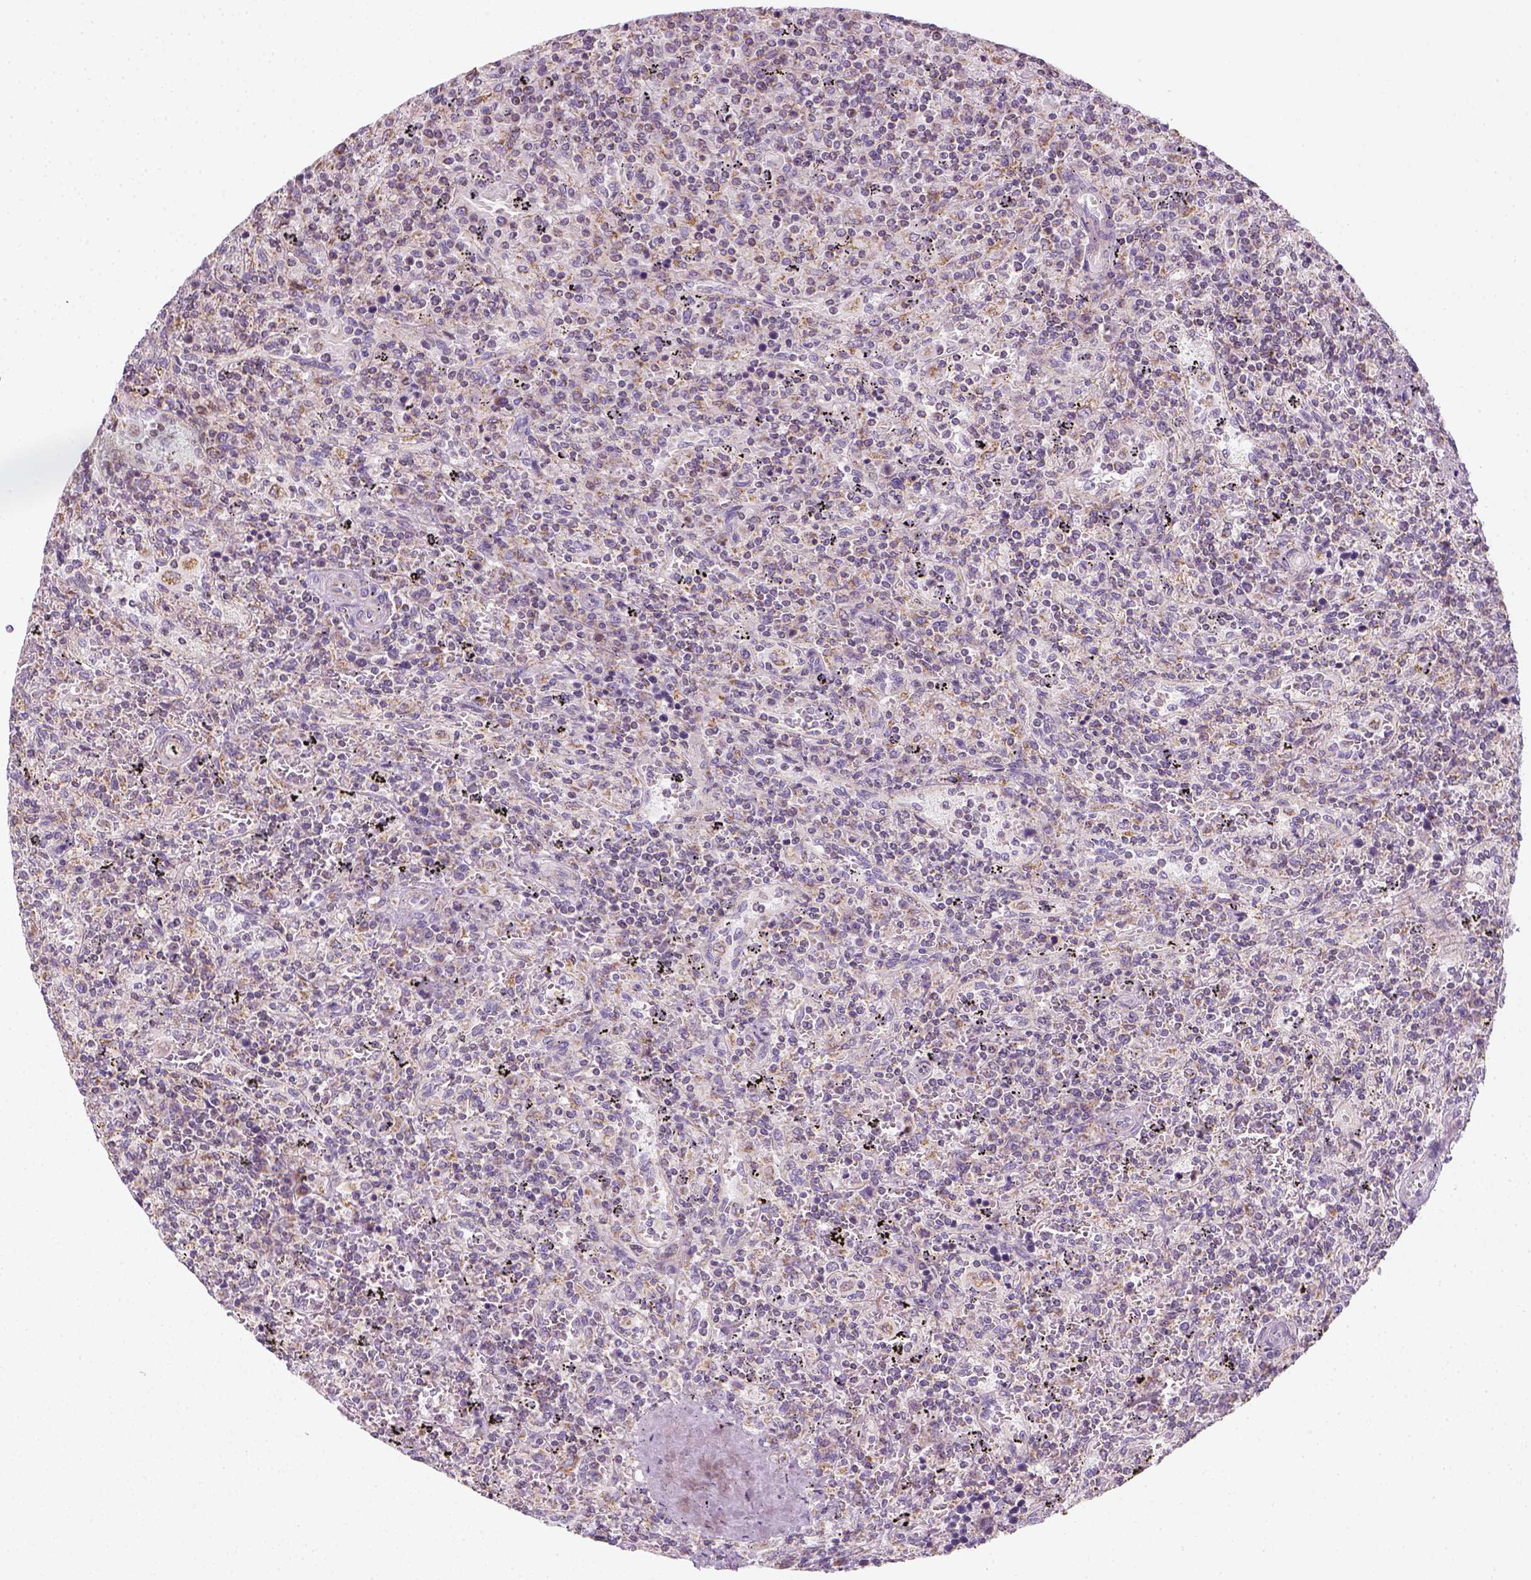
{"staining": {"intensity": "negative", "quantity": "none", "location": "none"}, "tissue": "lymphoma", "cell_type": "Tumor cells", "image_type": "cancer", "snomed": [{"axis": "morphology", "description": "Malignant lymphoma, non-Hodgkin's type, Low grade"}, {"axis": "topography", "description": "Spleen"}], "caption": "Photomicrograph shows no protein expression in tumor cells of low-grade malignant lymphoma, non-Hodgkin's type tissue. (DAB (3,3'-diaminobenzidine) immunohistochemistry (IHC) with hematoxylin counter stain).", "gene": "AWAT2", "patient": {"sex": "male", "age": 62}}